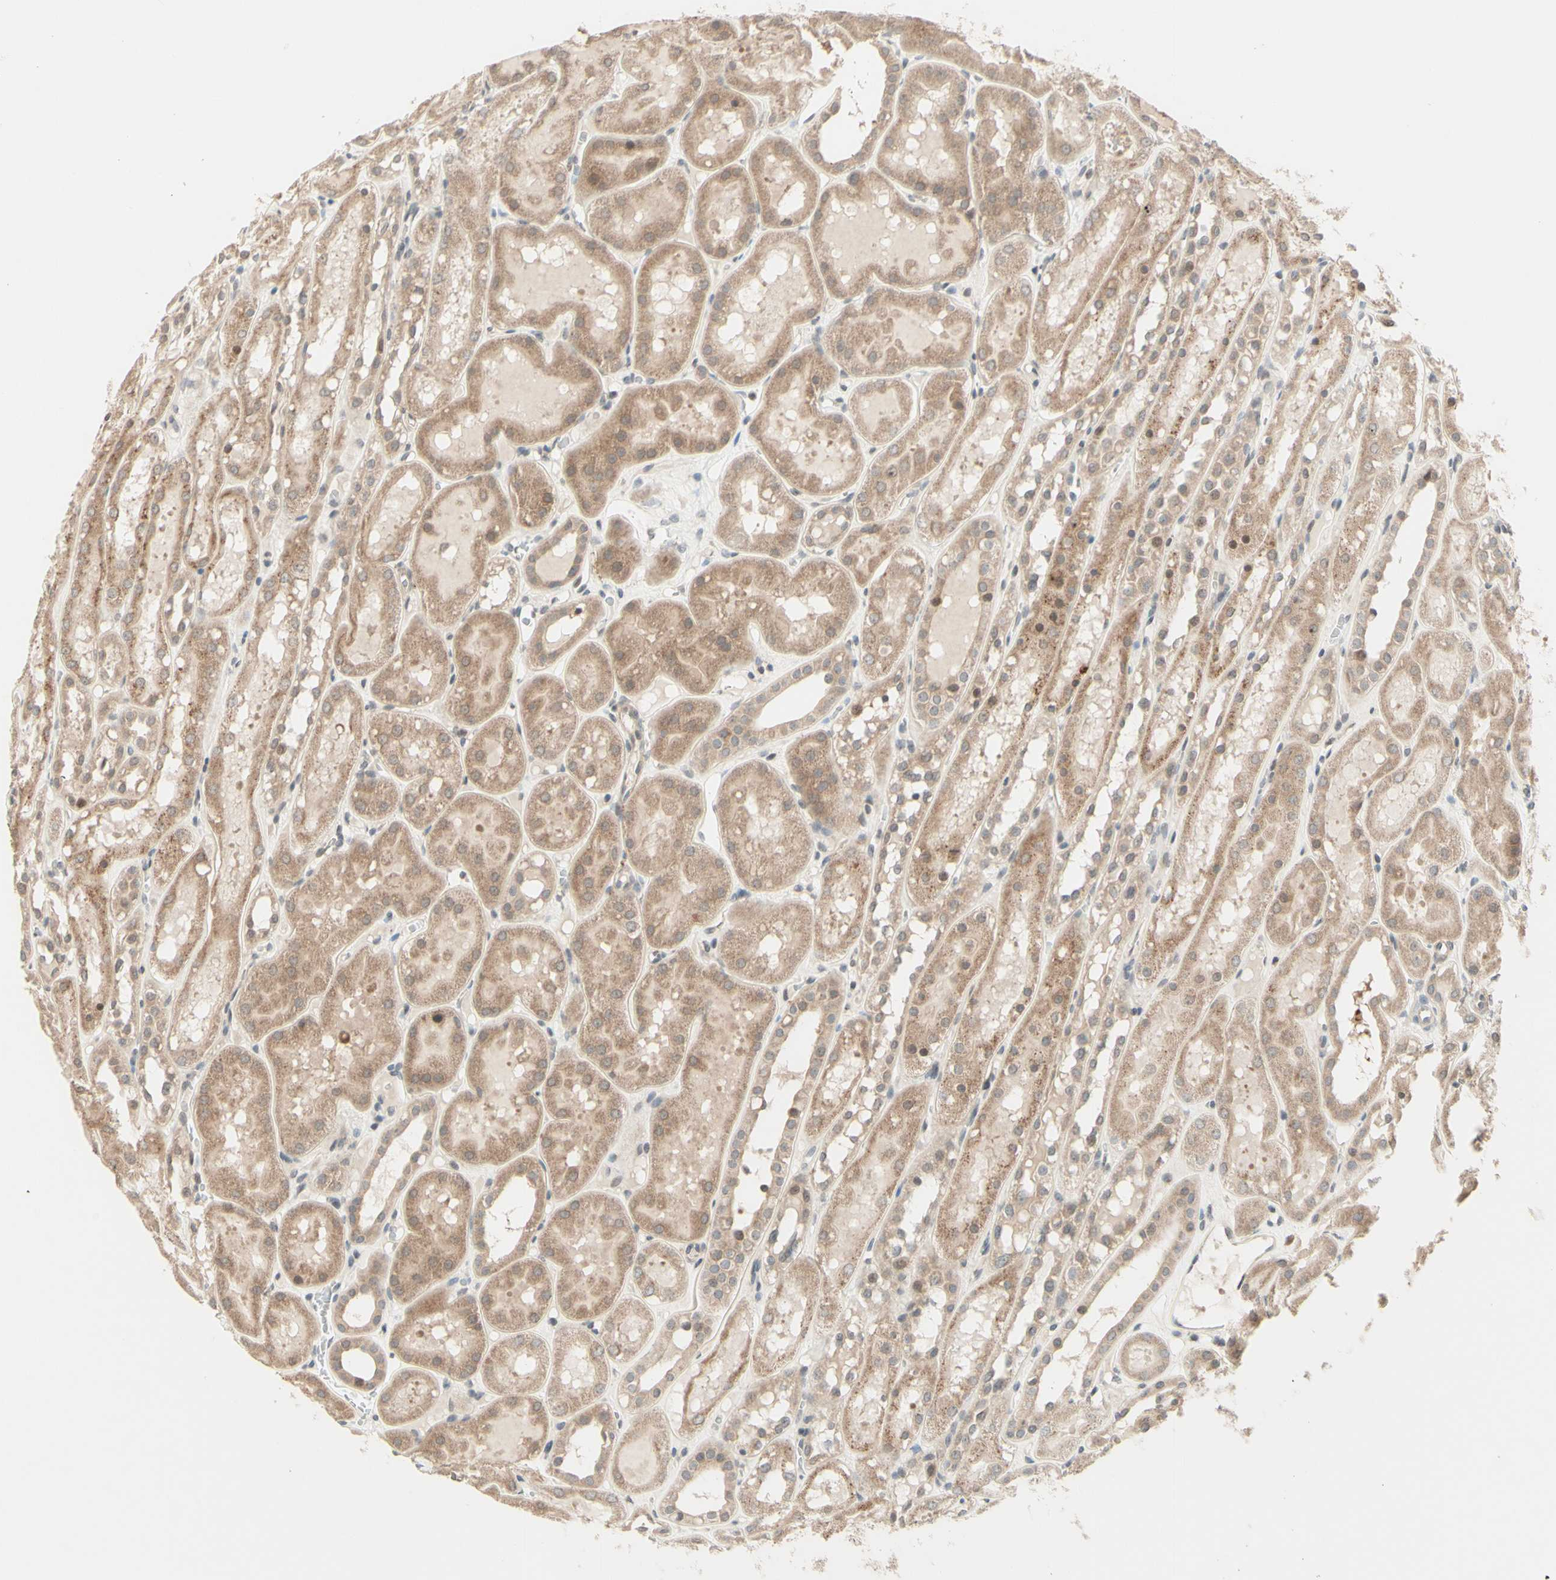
{"staining": {"intensity": "weak", "quantity": ">75%", "location": "cytoplasmic/membranous"}, "tissue": "kidney", "cell_type": "Cells in glomeruli", "image_type": "normal", "snomed": [{"axis": "morphology", "description": "Normal tissue, NOS"}, {"axis": "topography", "description": "Kidney"}, {"axis": "topography", "description": "Urinary bladder"}], "caption": "Protein staining reveals weak cytoplasmic/membranous expression in about >75% of cells in glomeruli in unremarkable kidney.", "gene": "ZW10", "patient": {"sex": "male", "age": 16}}